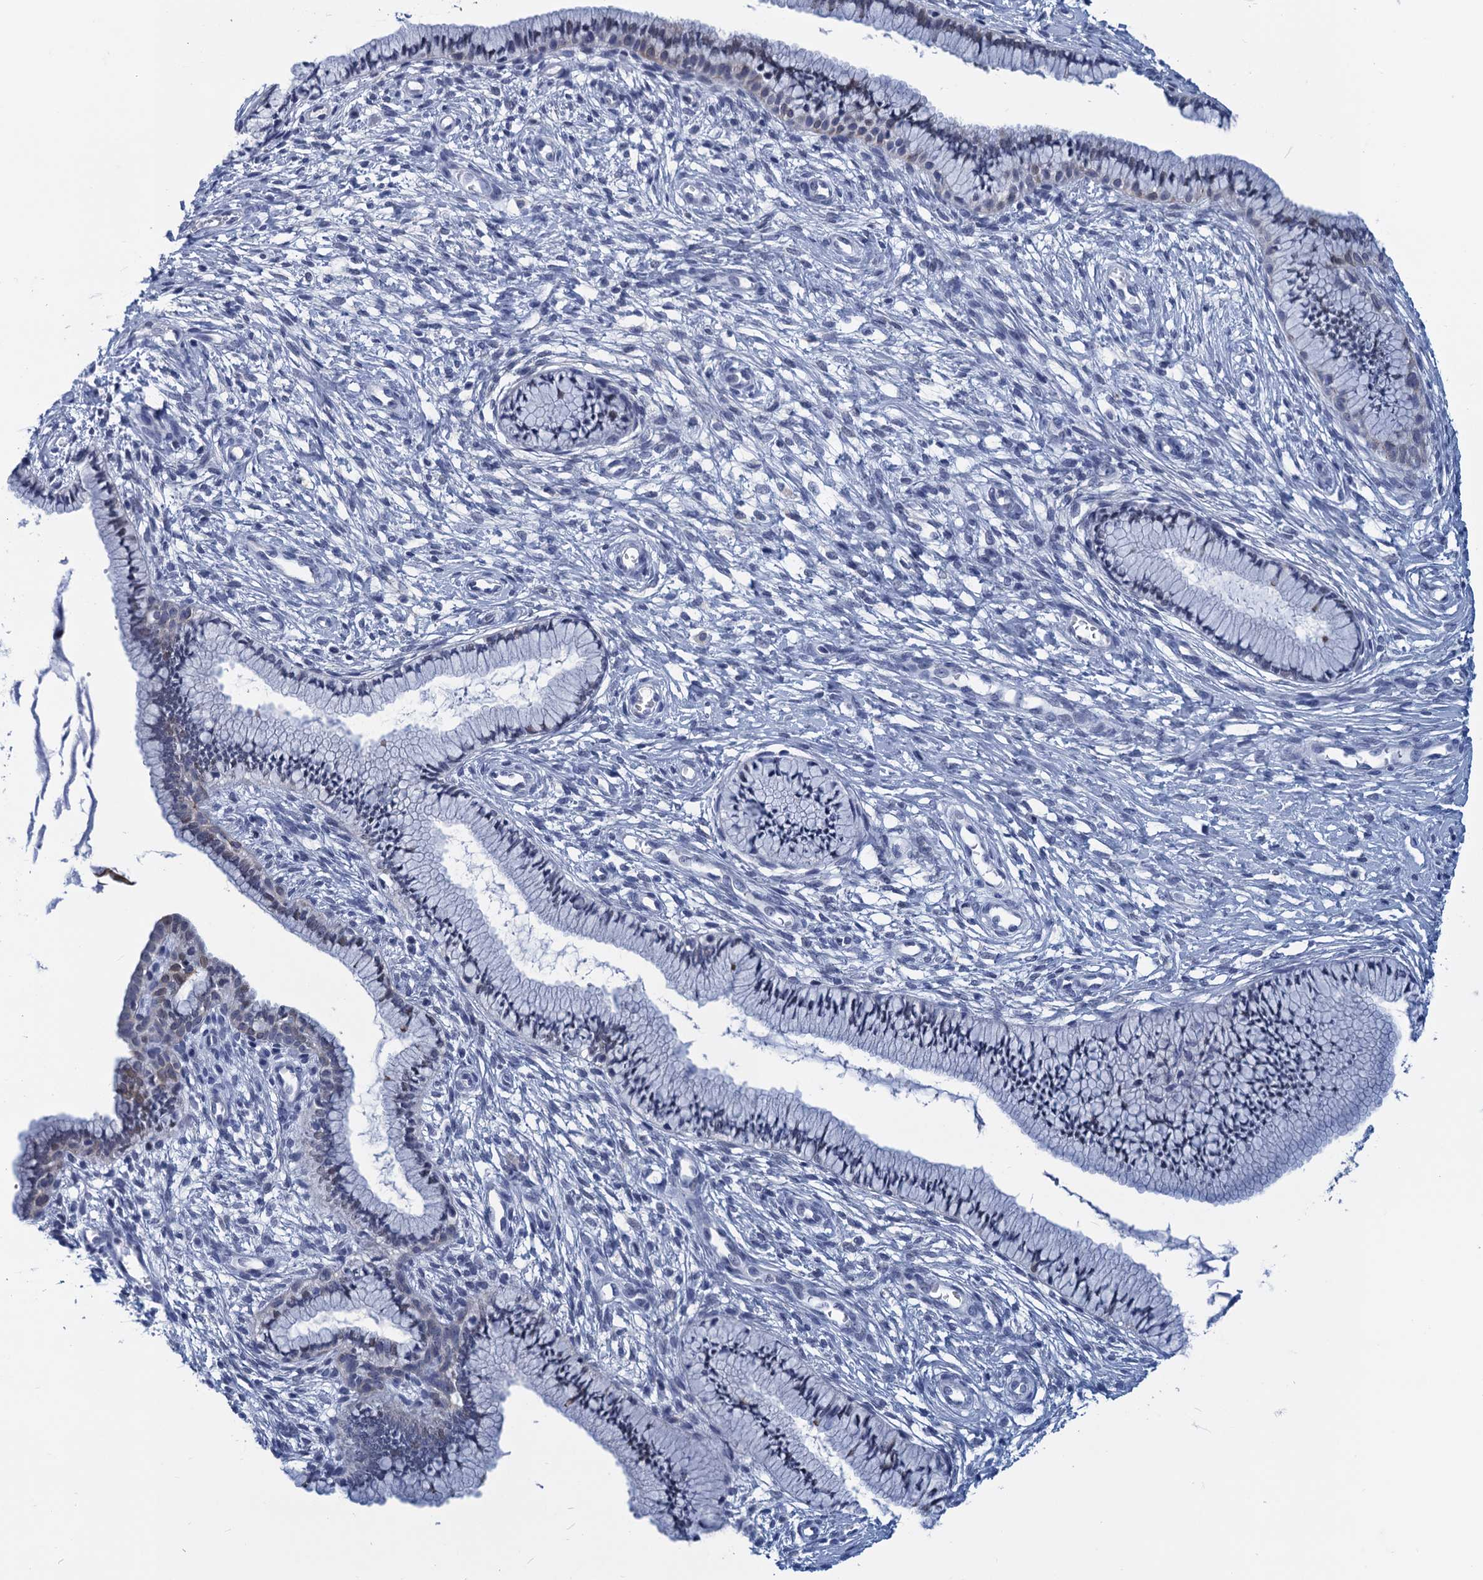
{"staining": {"intensity": "weak", "quantity": "<25%", "location": "nuclear"}, "tissue": "cervix", "cell_type": "Glandular cells", "image_type": "normal", "snomed": [{"axis": "morphology", "description": "Normal tissue, NOS"}, {"axis": "topography", "description": "Cervix"}], "caption": "Glandular cells show no significant staining in normal cervix.", "gene": "GINS3", "patient": {"sex": "female", "age": 36}}